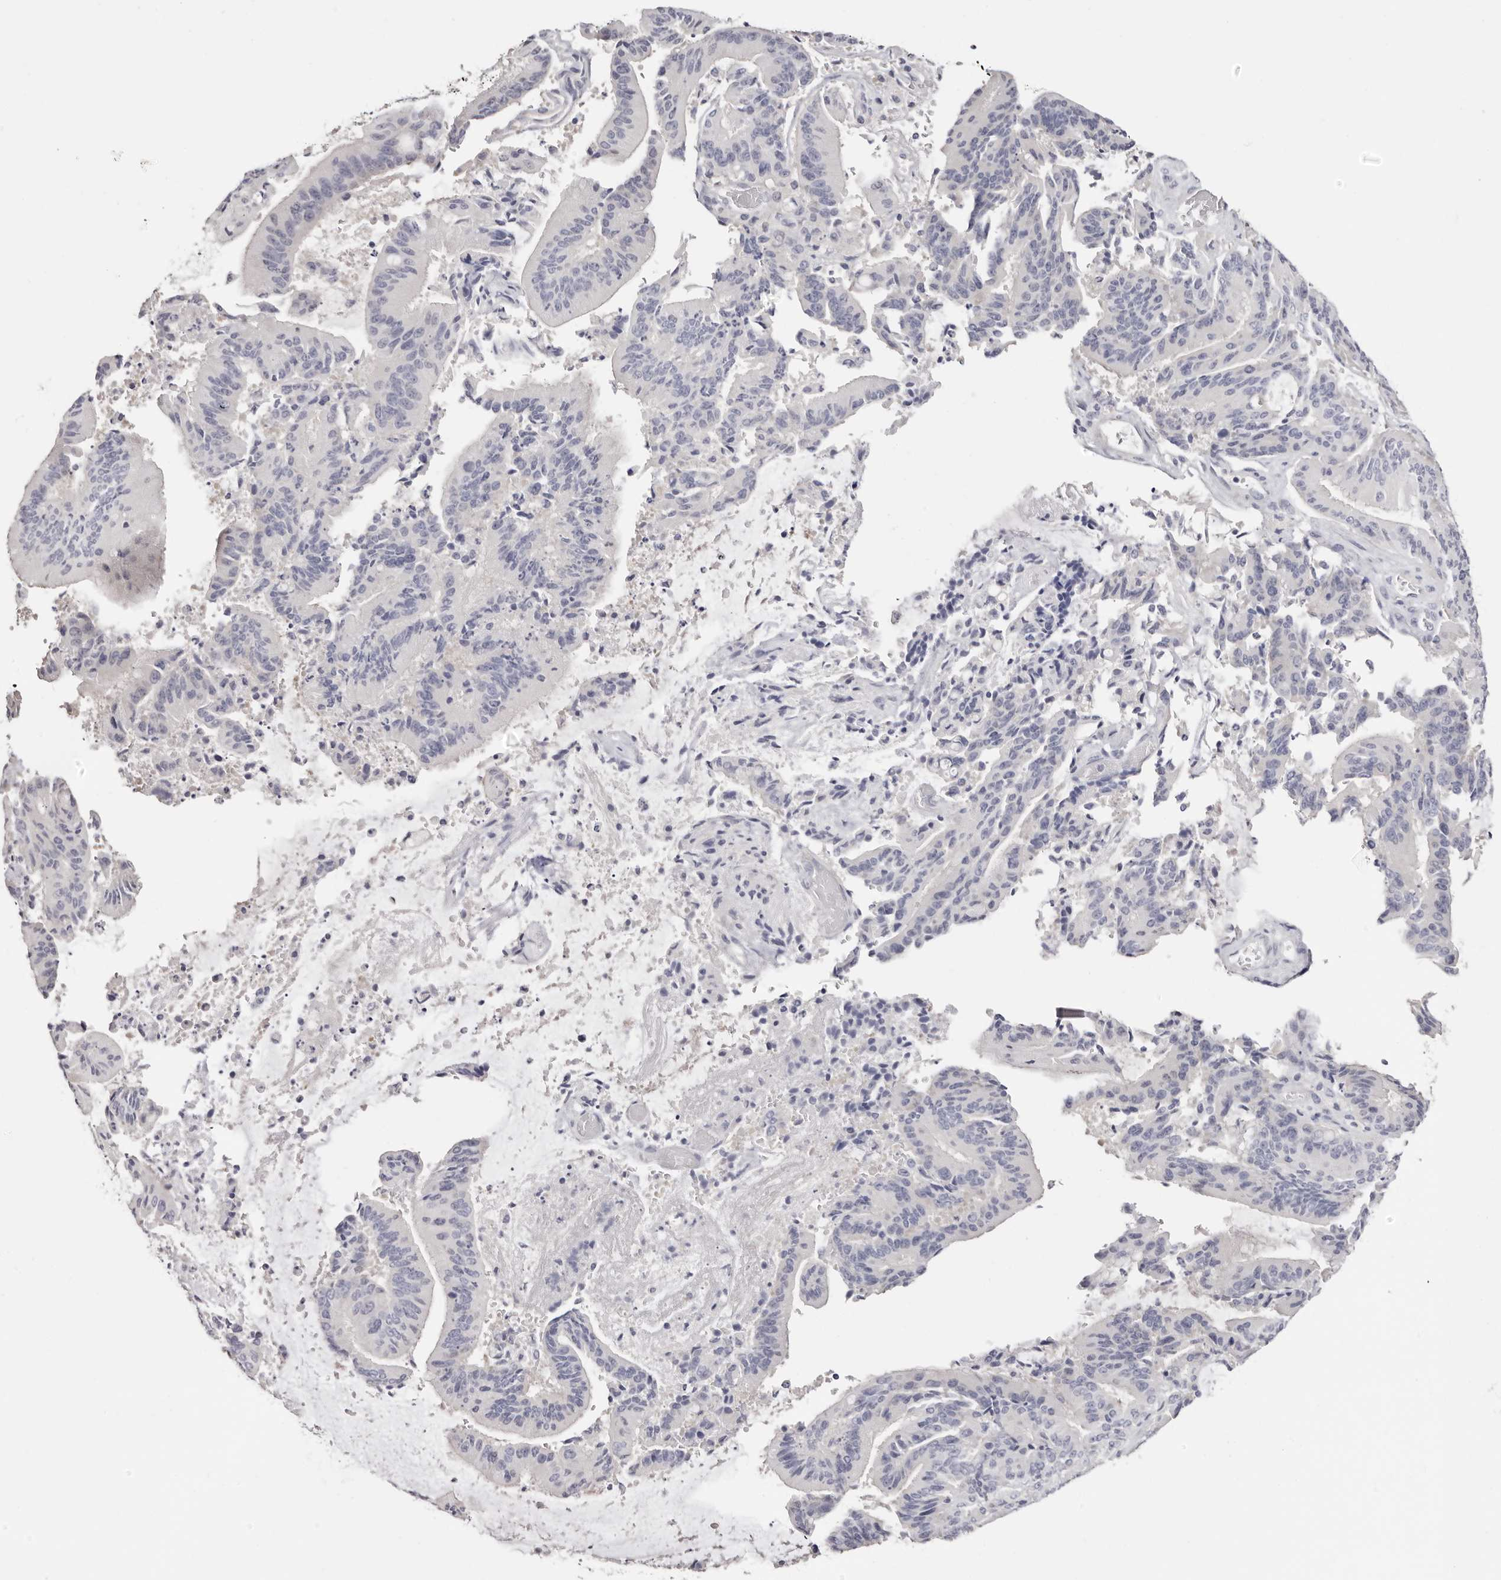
{"staining": {"intensity": "negative", "quantity": "none", "location": "none"}, "tissue": "liver cancer", "cell_type": "Tumor cells", "image_type": "cancer", "snomed": [{"axis": "morphology", "description": "Normal tissue, NOS"}, {"axis": "morphology", "description": "Cholangiocarcinoma"}, {"axis": "topography", "description": "Liver"}, {"axis": "topography", "description": "Peripheral nerve tissue"}], "caption": "Tumor cells show no significant staining in liver cancer.", "gene": "ROM1", "patient": {"sex": "female", "age": 73}}